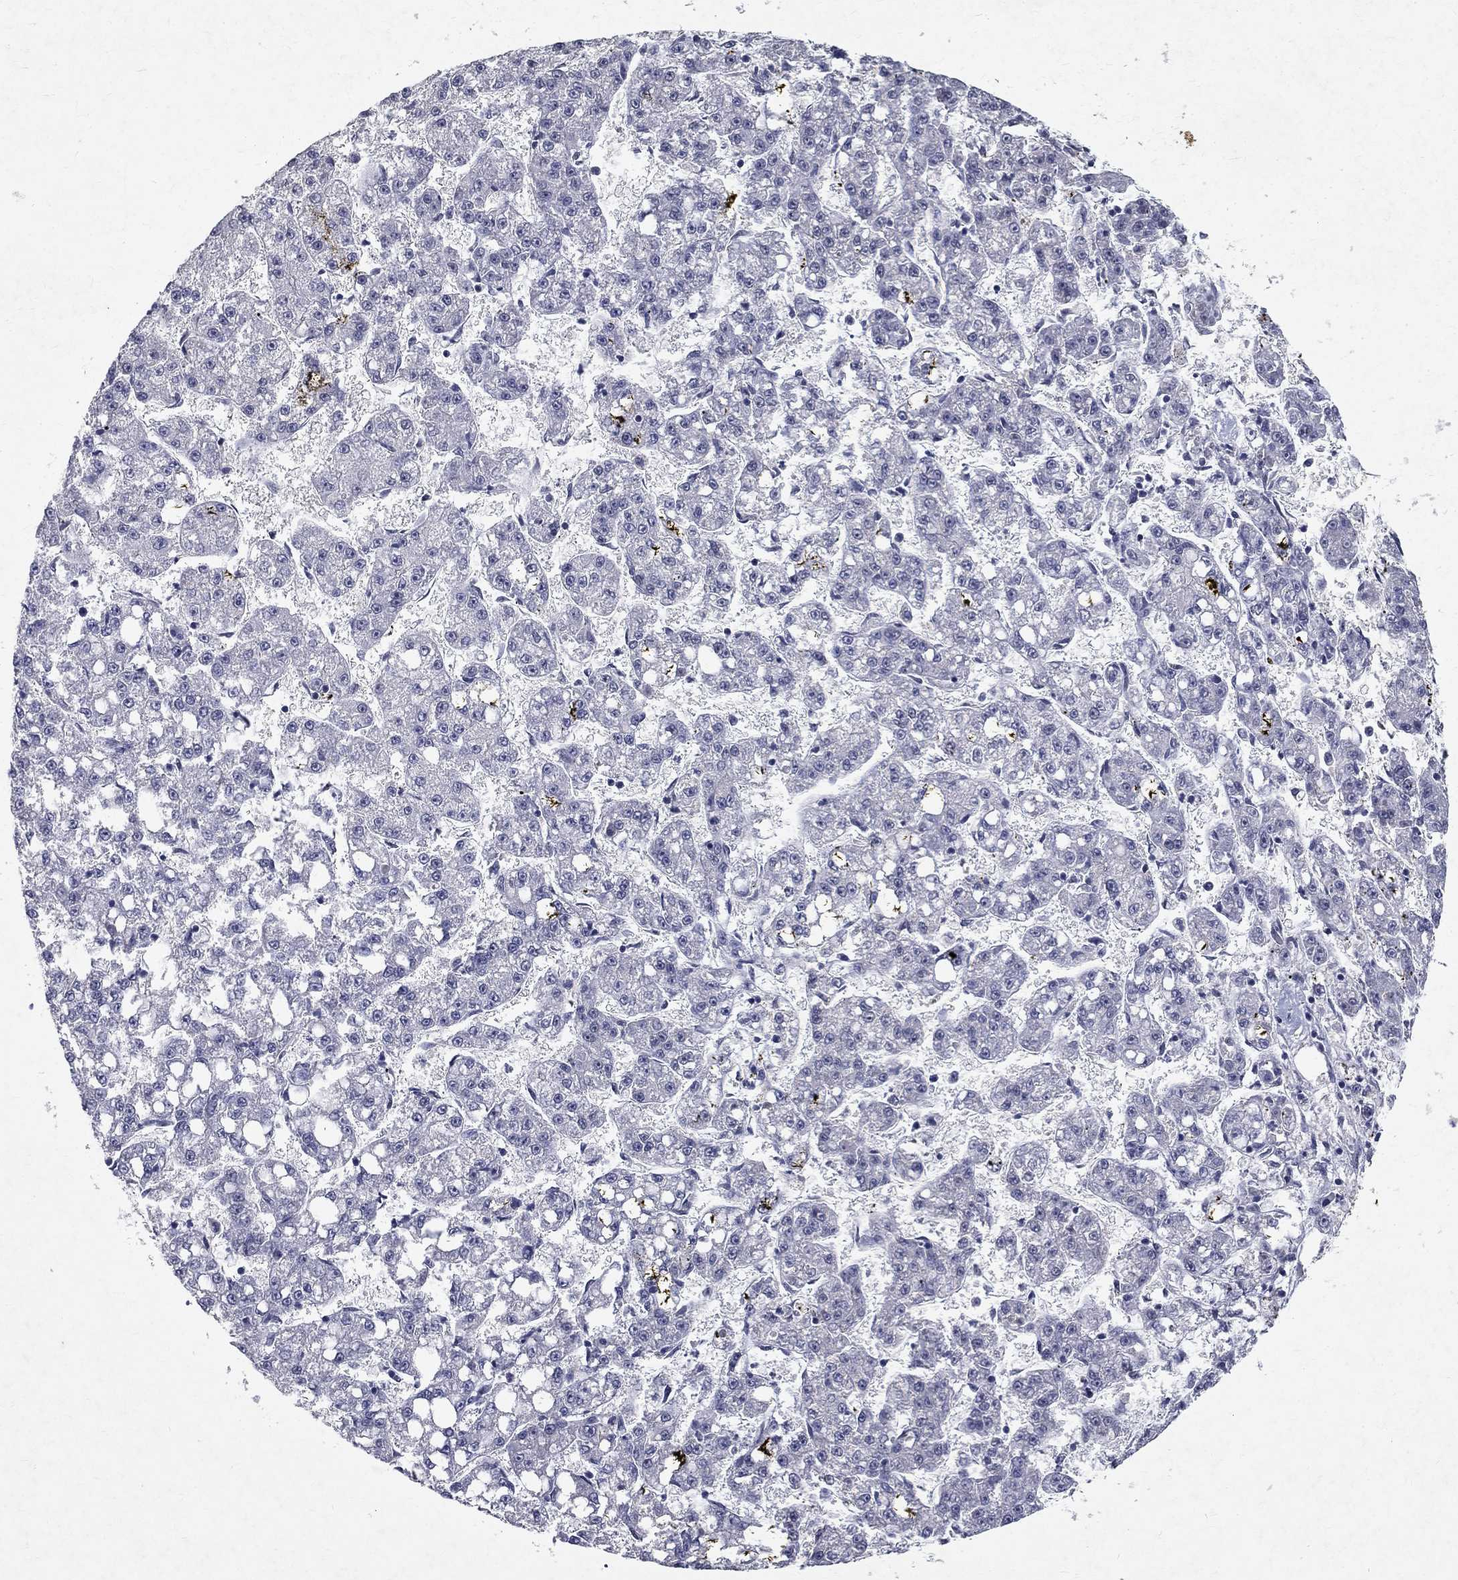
{"staining": {"intensity": "negative", "quantity": "none", "location": "none"}, "tissue": "liver cancer", "cell_type": "Tumor cells", "image_type": "cancer", "snomed": [{"axis": "morphology", "description": "Carcinoma, Hepatocellular, NOS"}, {"axis": "topography", "description": "Liver"}], "caption": "Immunohistochemistry of liver cancer (hepatocellular carcinoma) shows no staining in tumor cells. The staining was performed using DAB to visualize the protein expression in brown, while the nuclei were stained in blue with hematoxylin (Magnification: 20x).", "gene": "RBFOX1", "patient": {"sex": "female", "age": 65}}